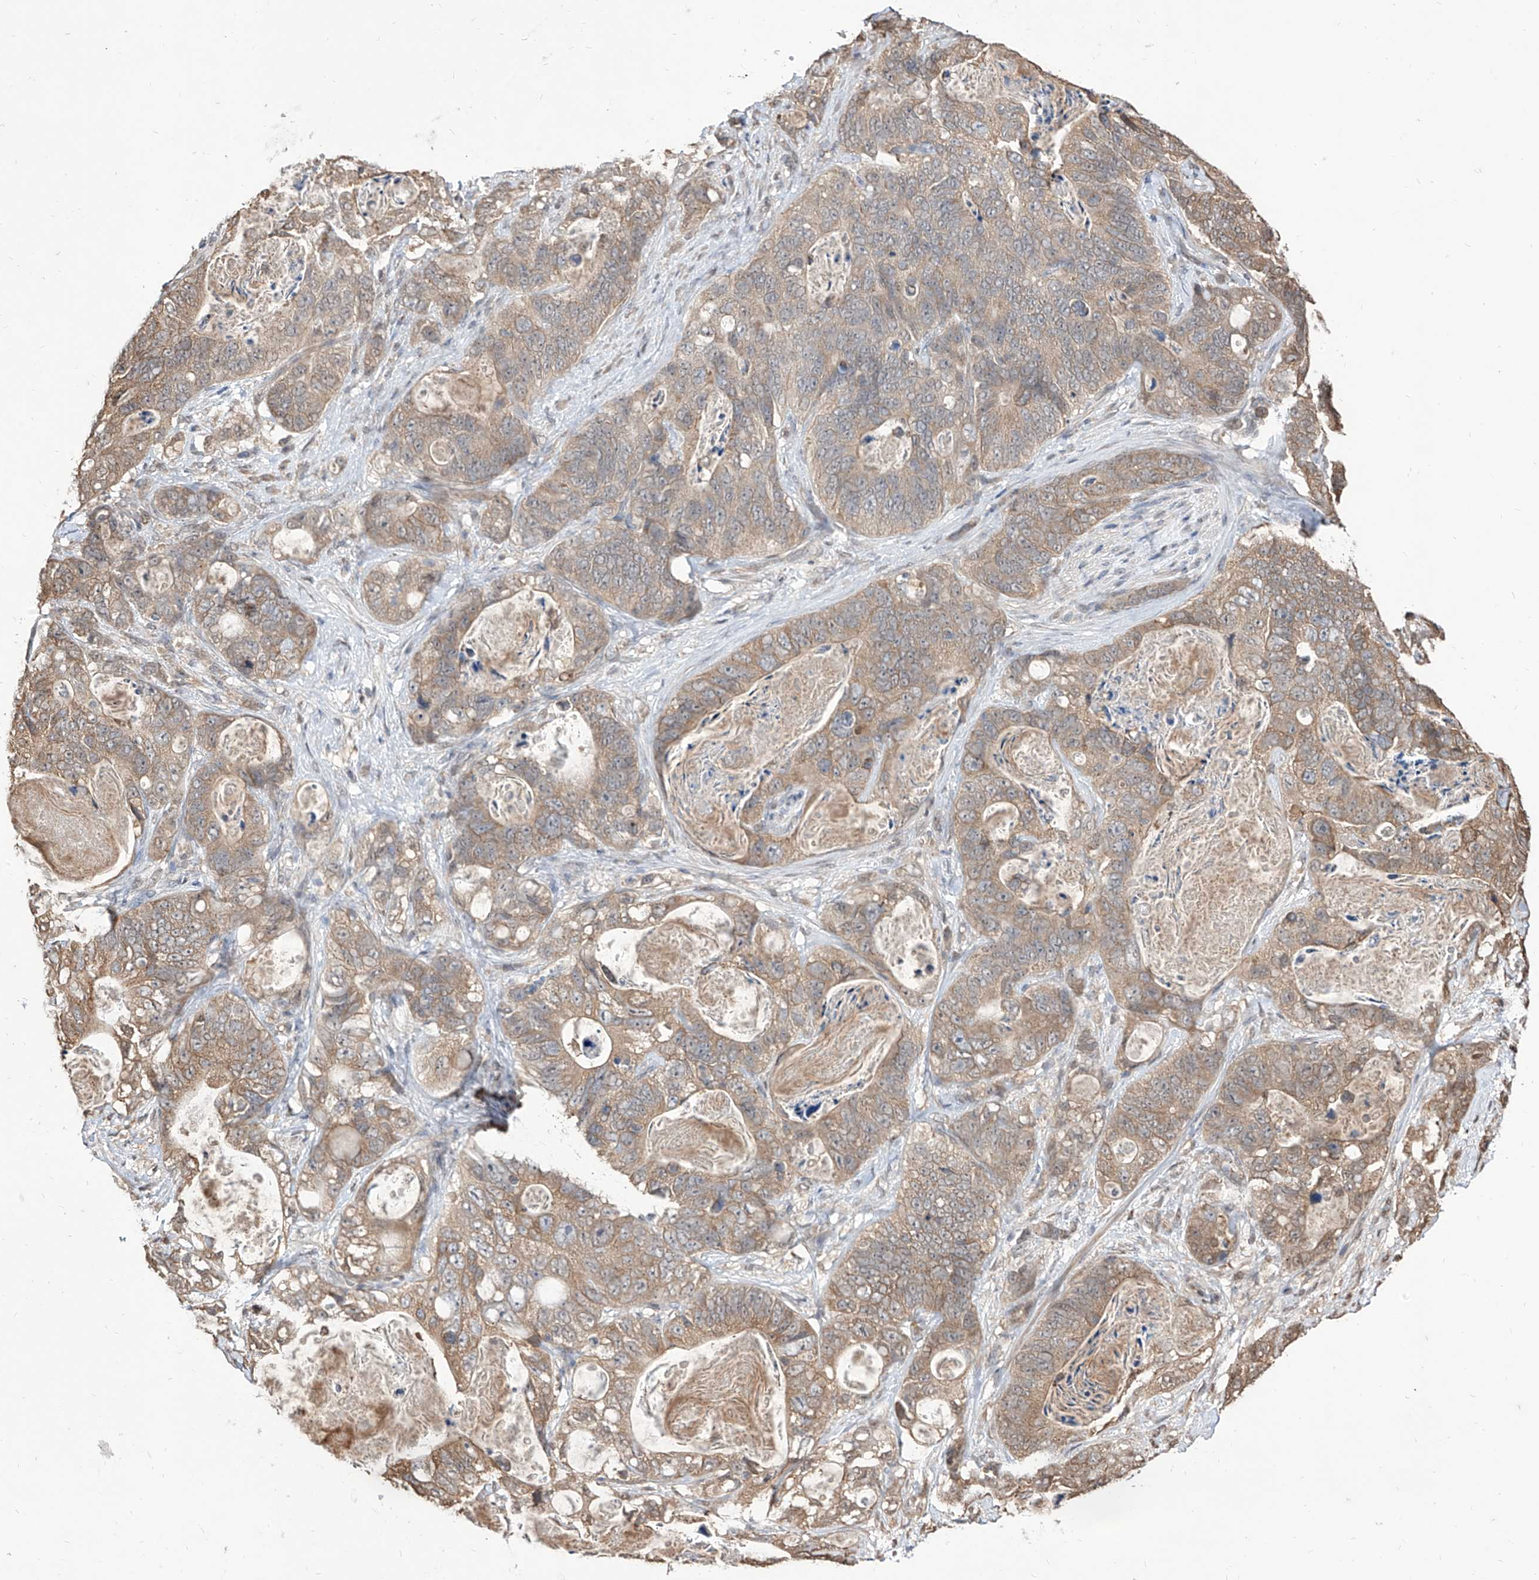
{"staining": {"intensity": "moderate", "quantity": ">75%", "location": "cytoplasmic/membranous"}, "tissue": "stomach cancer", "cell_type": "Tumor cells", "image_type": "cancer", "snomed": [{"axis": "morphology", "description": "Normal tissue, NOS"}, {"axis": "morphology", "description": "Adenocarcinoma, NOS"}, {"axis": "topography", "description": "Stomach"}], "caption": "Stomach cancer (adenocarcinoma) stained for a protein (brown) shows moderate cytoplasmic/membranous positive expression in approximately >75% of tumor cells.", "gene": "C8orf82", "patient": {"sex": "female", "age": 89}}